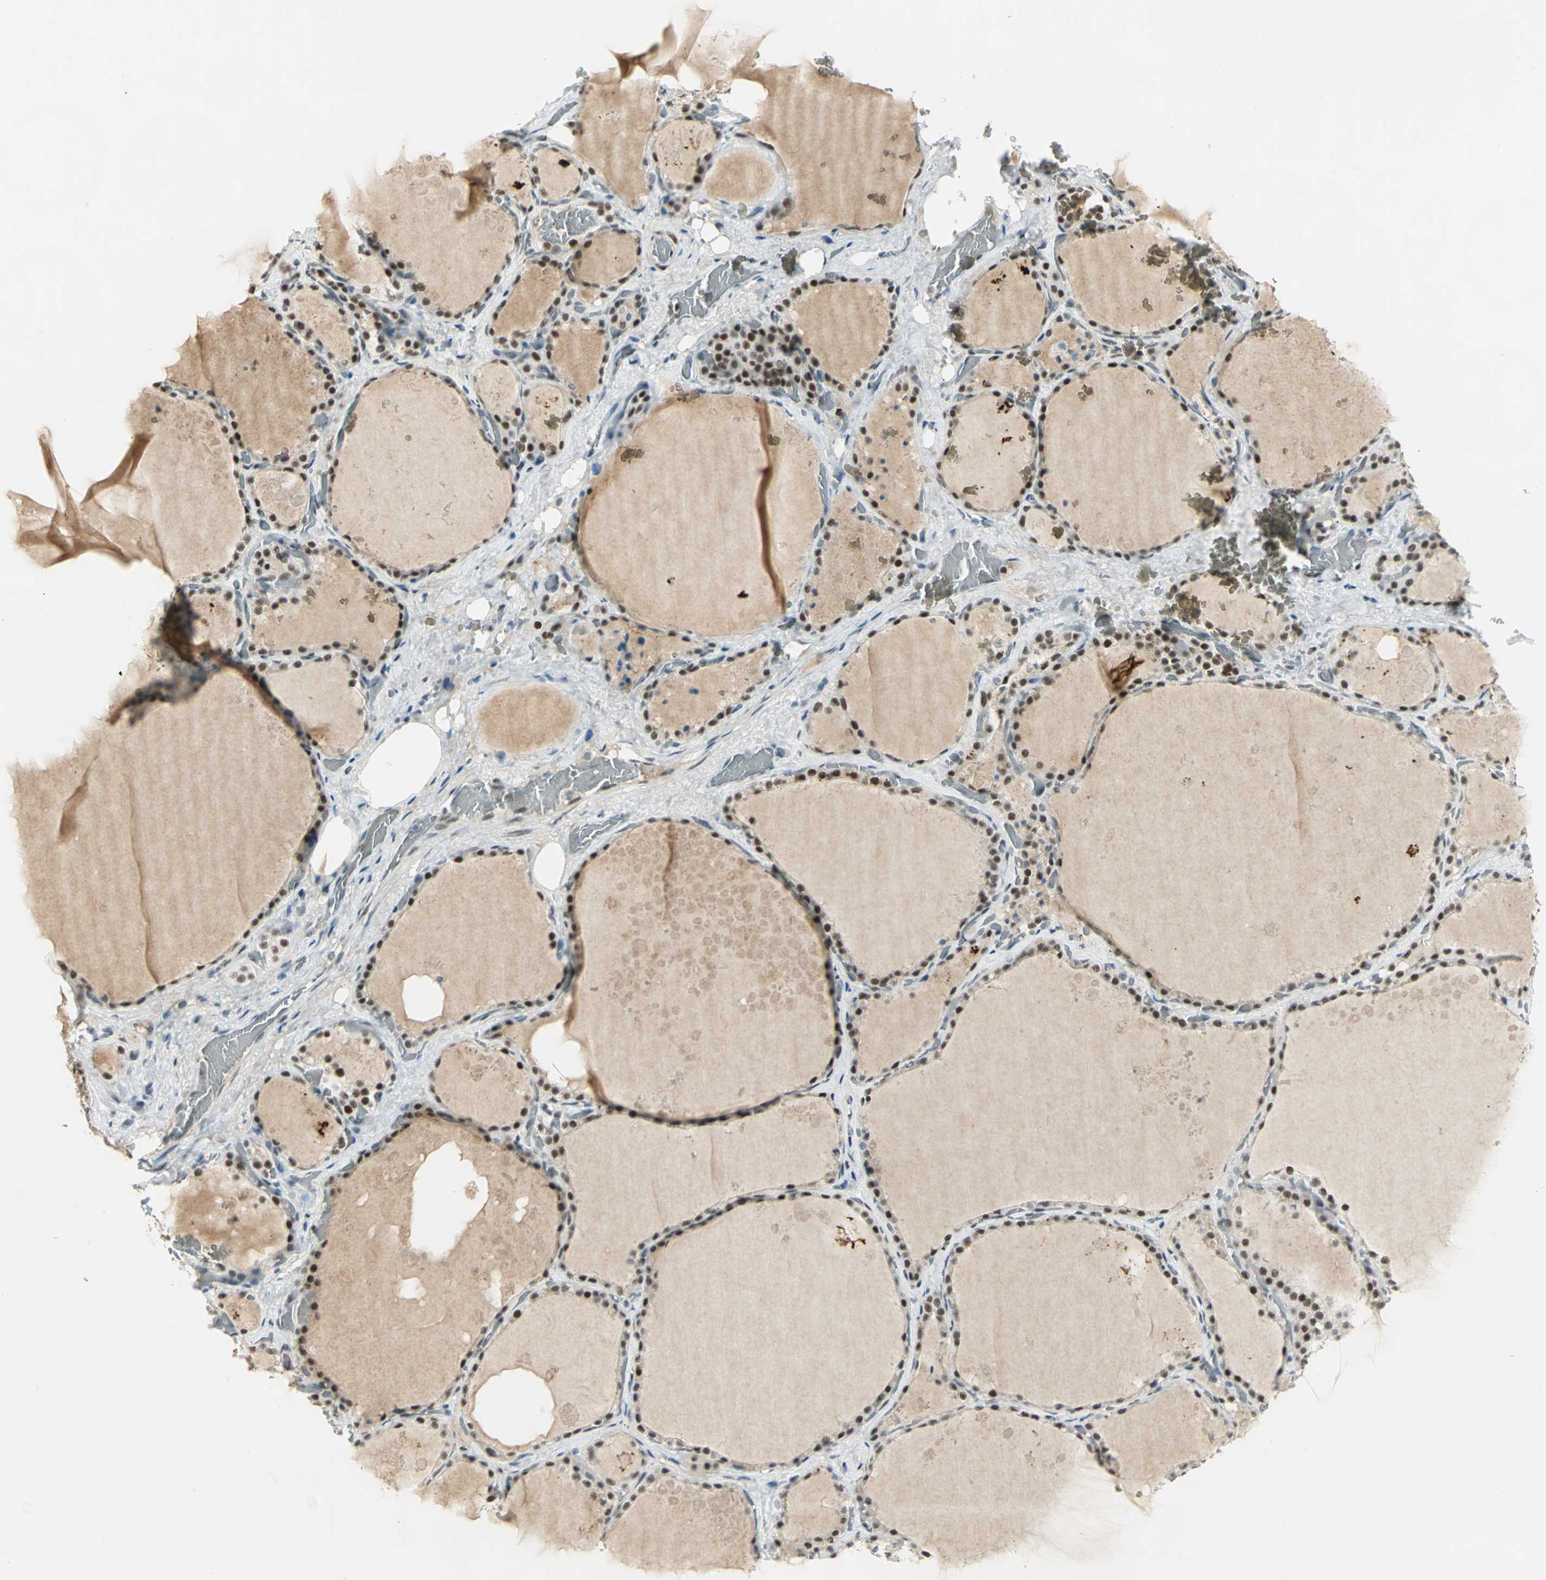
{"staining": {"intensity": "strong", "quantity": ">75%", "location": "nuclear"}, "tissue": "thyroid gland", "cell_type": "Glandular cells", "image_type": "normal", "snomed": [{"axis": "morphology", "description": "Normal tissue, NOS"}, {"axis": "topography", "description": "Thyroid gland"}], "caption": "Immunohistochemistry of unremarkable thyroid gland displays high levels of strong nuclear staining in about >75% of glandular cells.", "gene": "CCNT1", "patient": {"sex": "male", "age": 61}}